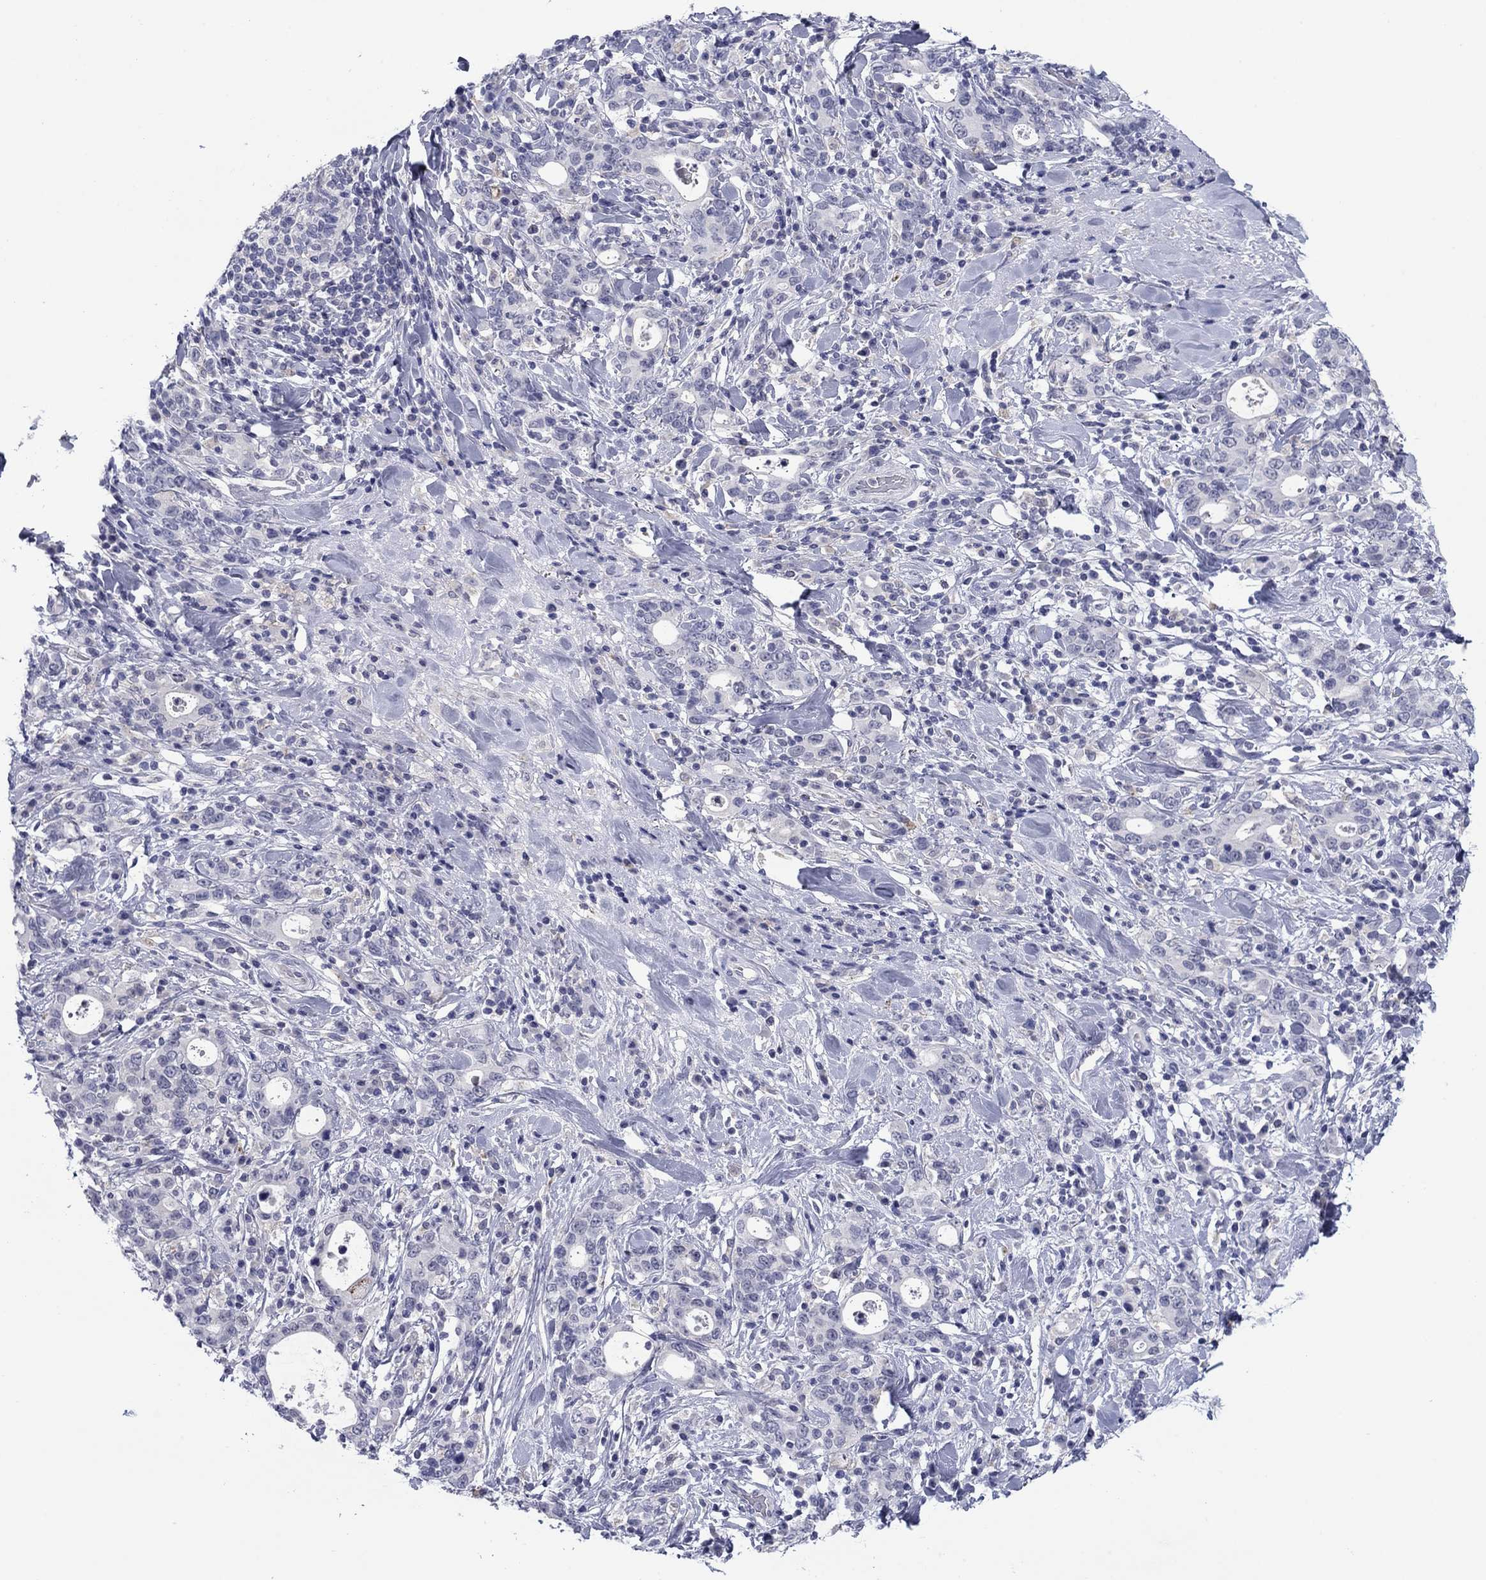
{"staining": {"intensity": "negative", "quantity": "none", "location": "none"}, "tissue": "stomach cancer", "cell_type": "Tumor cells", "image_type": "cancer", "snomed": [{"axis": "morphology", "description": "Adenocarcinoma, NOS"}, {"axis": "topography", "description": "Stomach"}], "caption": "Image shows no significant protein staining in tumor cells of adenocarcinoma (stomach).", "gene": "TCFL5", "patient": {"sex": "male", "age": 79}}